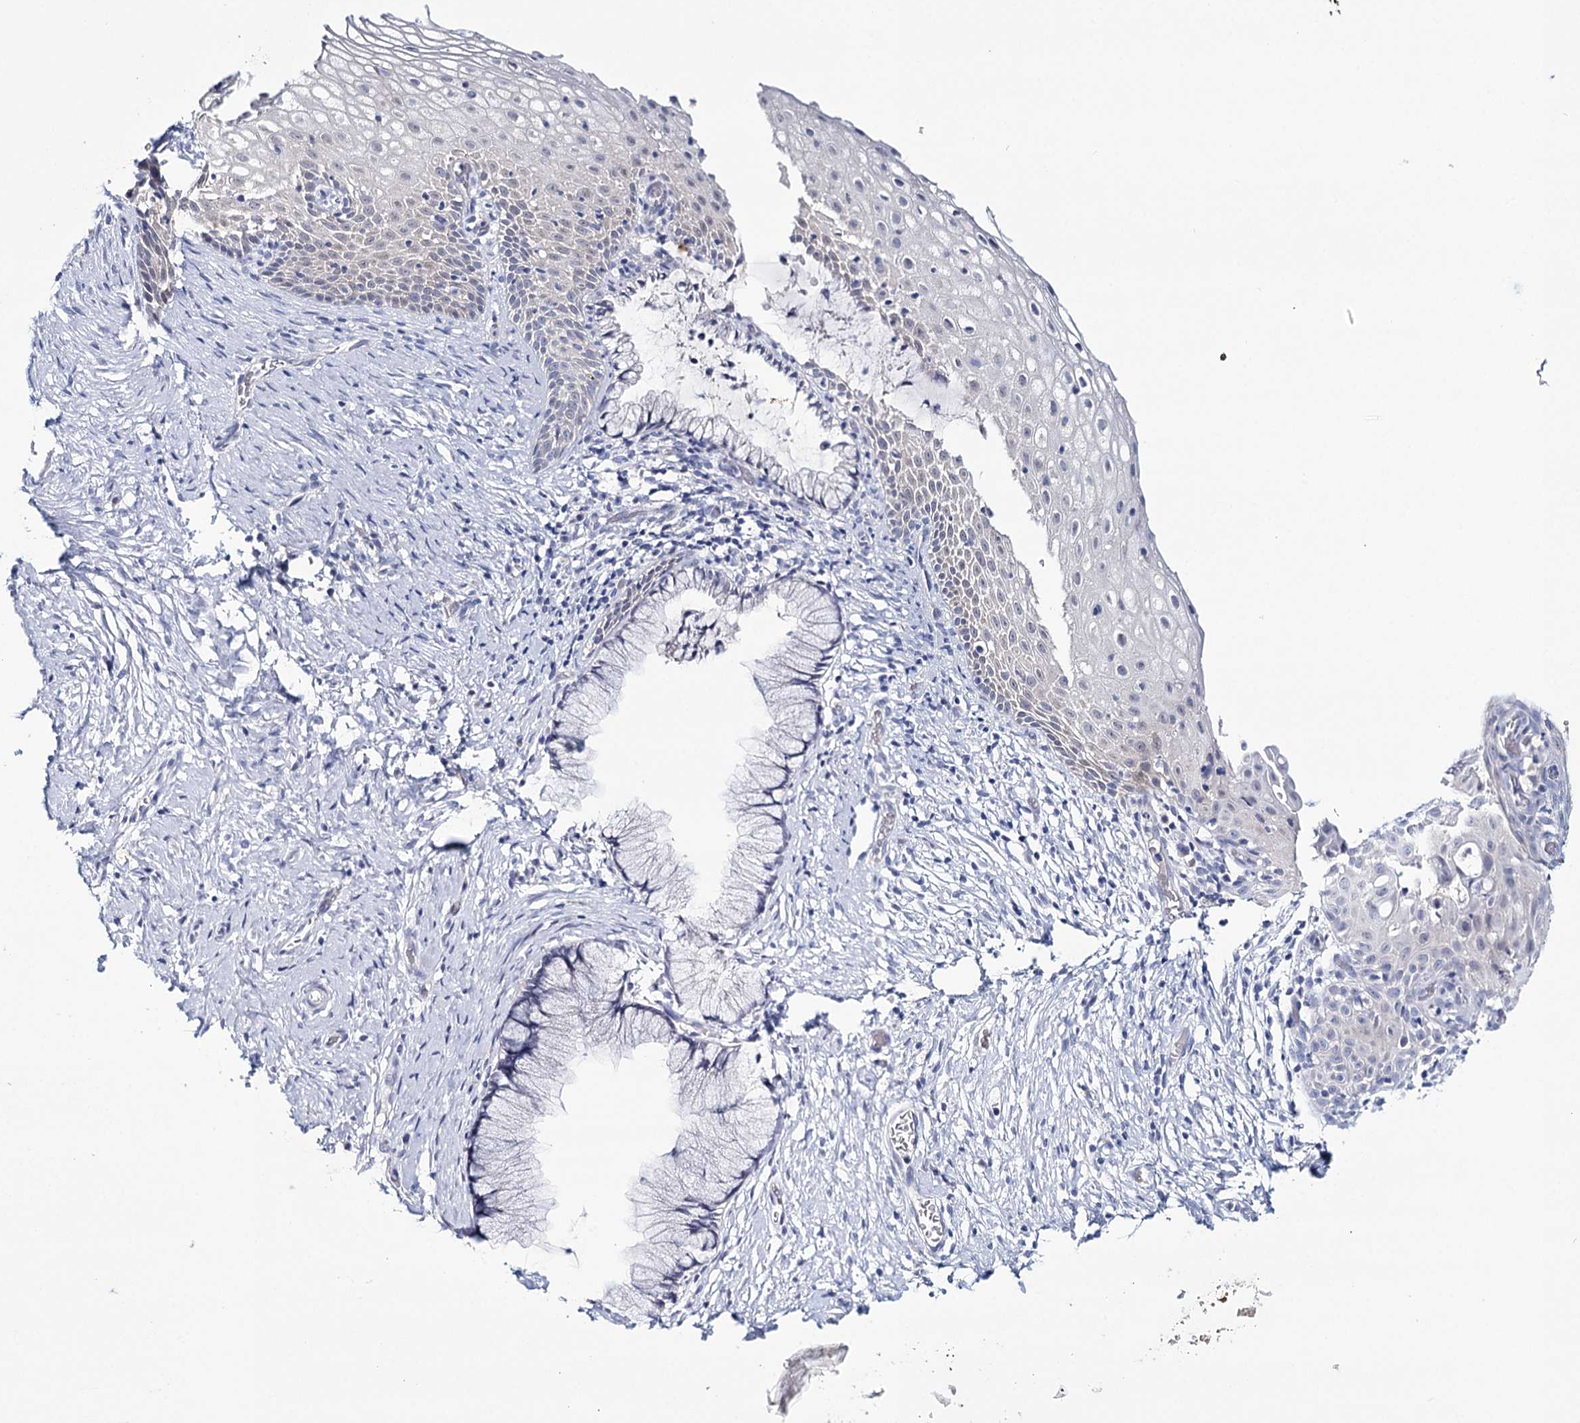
{"staining": {"intensity": "negative", "quantity": "none", "location": "none"}, "tissue": "cervix", "cell_type": "Glandular cells", "image_type": "normal", "snomed": [{"axis": "morphology", "description": "Normal tissue, NOS"}, {"axis": "topography", "description": "Cervix"}], "caption": "A photomicrograph of cervix stained for a protein exhibits no brown staining in glandular cells.", "gene": "HSPA4L", "patient": {"sex": "female", "age": 33}}